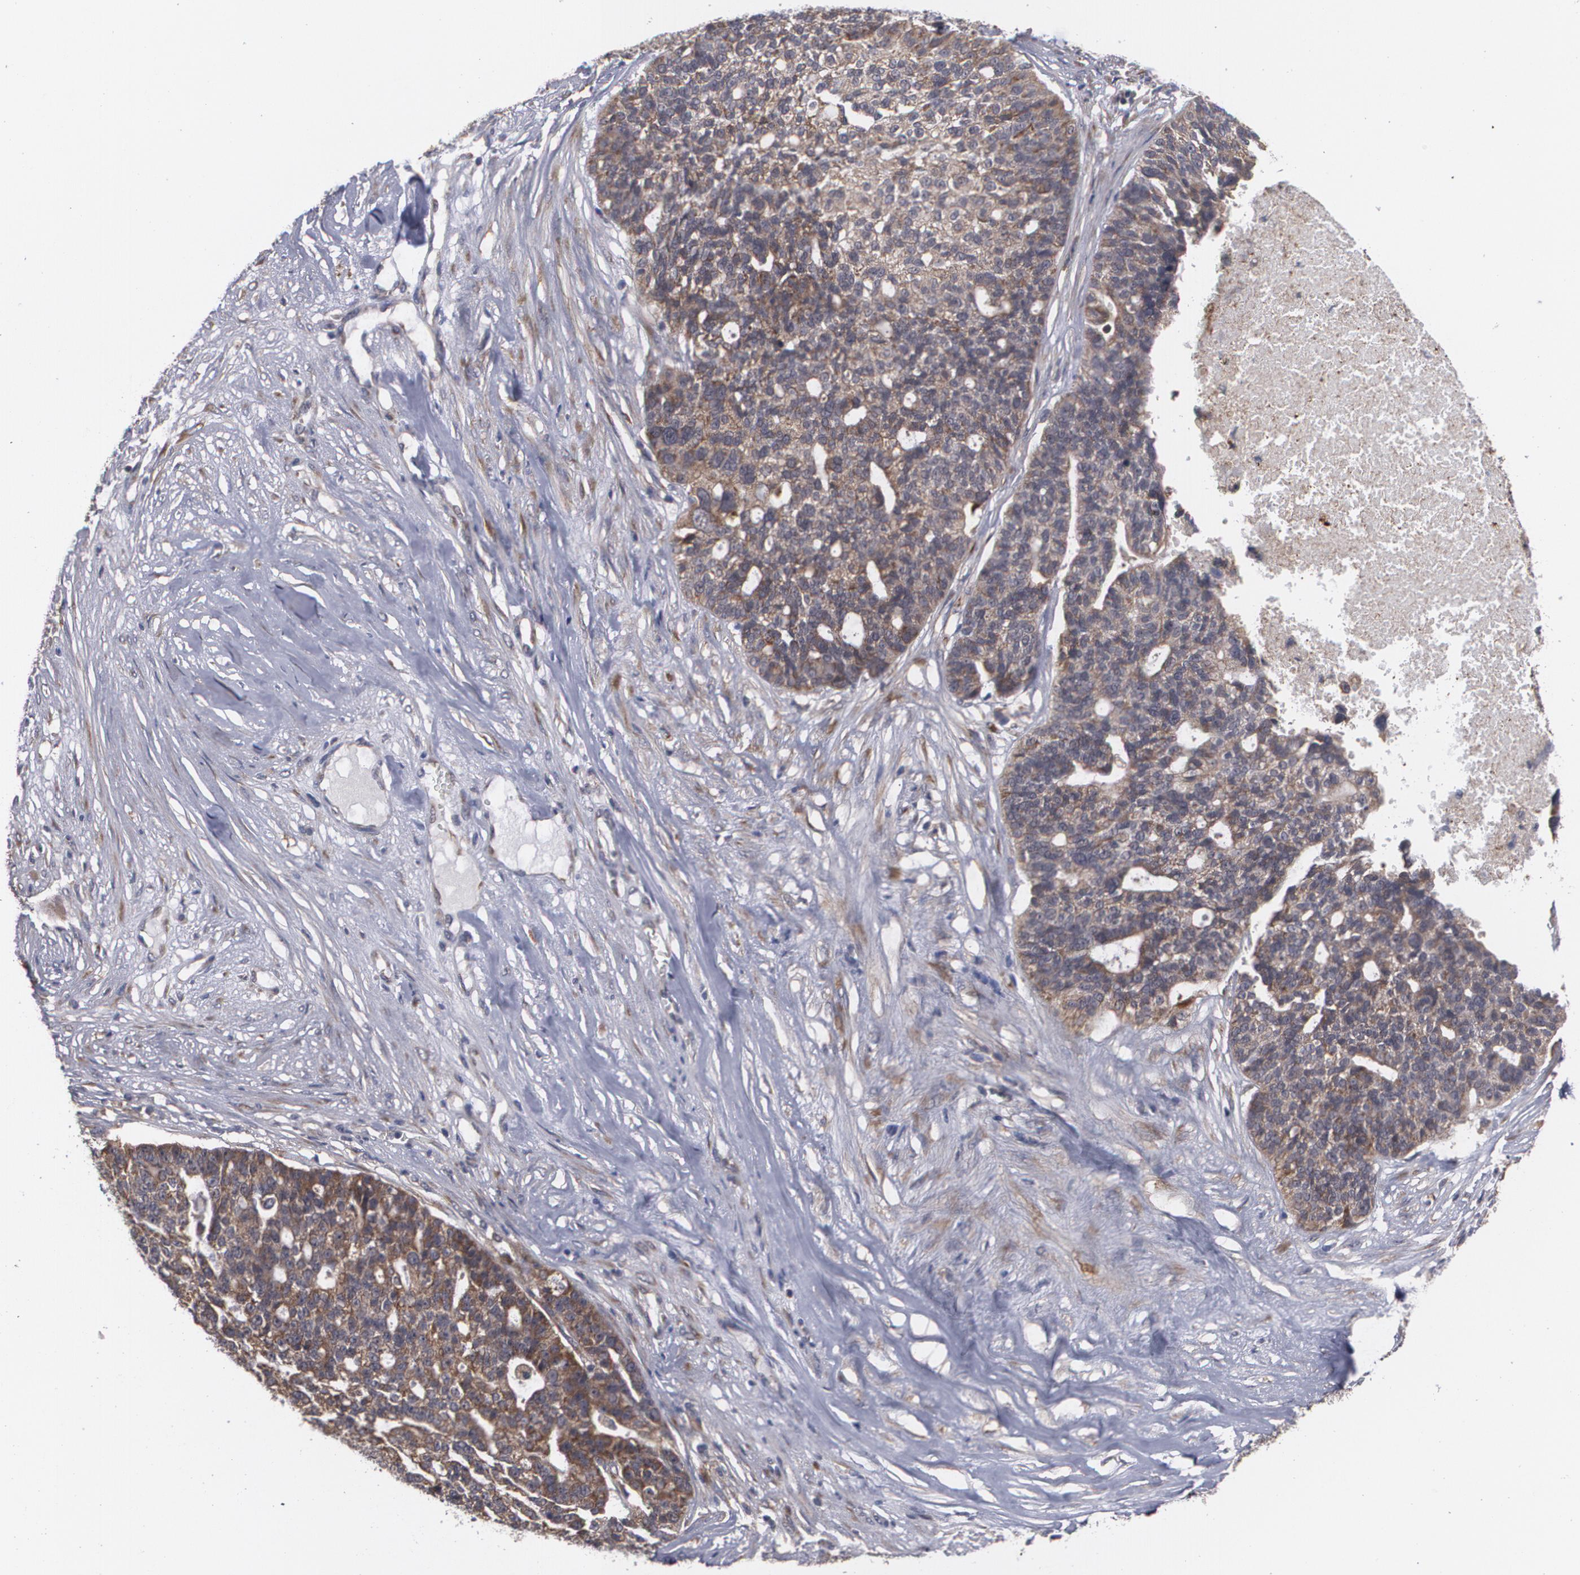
{"staining": {"intensity": "weak", "quantity": ">75%", "location": "cytoplasmic/membranous"}, "tissue": "ovarian cancer", "cell_type": "Tumor cells", "image_type": "cancer", "snomed": [{"axis": "morphology", "description": "Cystadenocarcinoma, serous, NOS"}, {"axis": "topography", "description": "Ovary"}], "caption": "The micrograph exhibits a brown stain indicating the presence of a protein in the cytoplasmic/membranous of tumor cells in ovarian cancer.", "gene": "BMP6", "patient": {"sex": "female", "age": 59}}